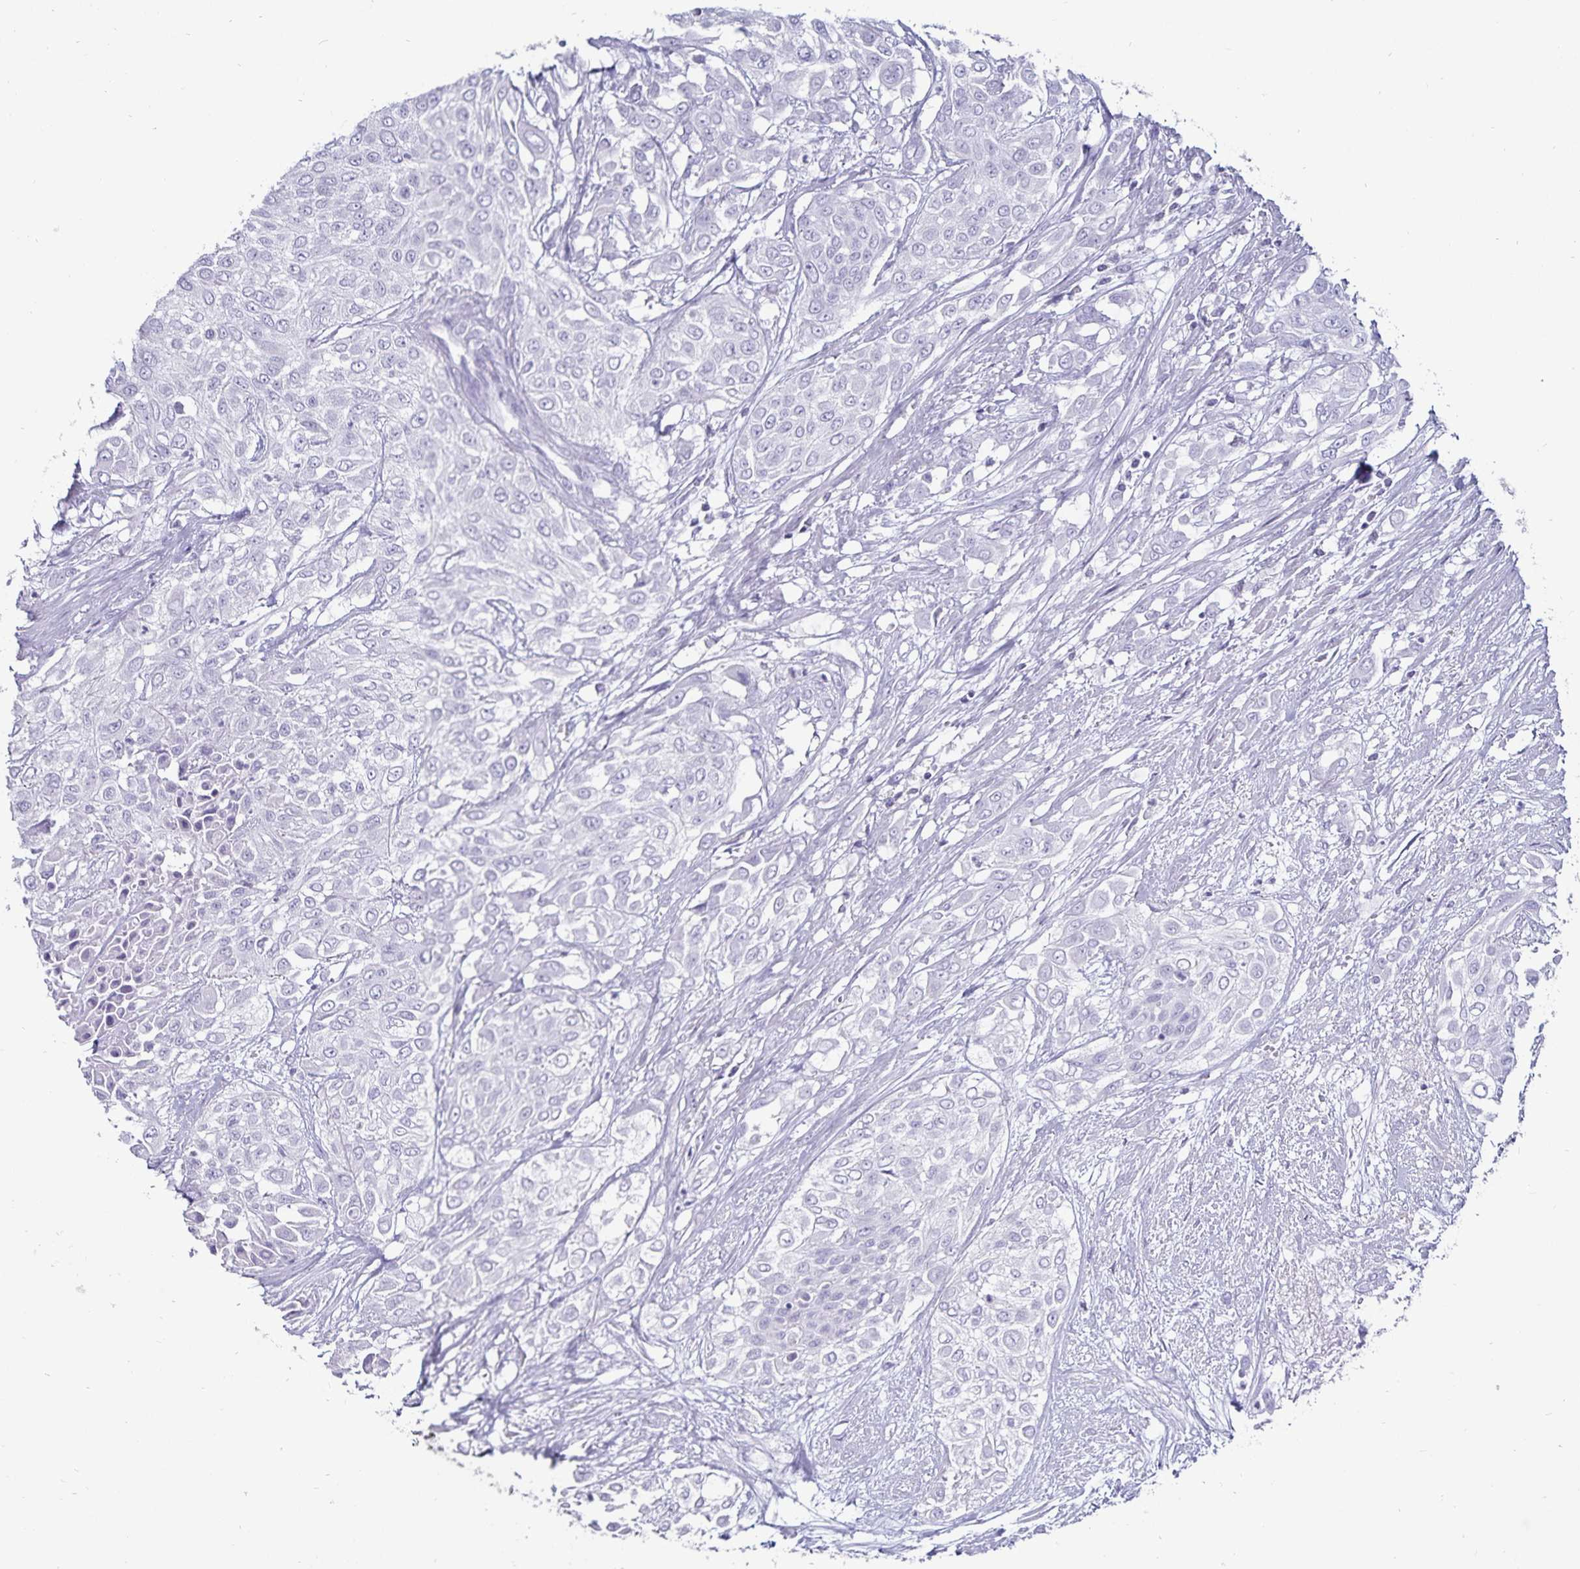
{"staining": {"intensity": "negative", "quantity": "none", "location": "none"}, "tissue": "urothelial cancer", "cell_type": "Tumor cells", "image_type": "cancer", "snomed": [{"axis": "morphology", "description": "Urothelial carcinoma, High grade"}, {"axis": "topography", "description": "Urinary bladder"}], "caption": "DAB (3,3'-diaminobenzidine) immunohistochemical staining of human urothelial carcinoma (high-grade) exhibits no significant staining in tumor cells.", "gene": "DEFA6", "patient": {"sex": "male", "age": 57}}